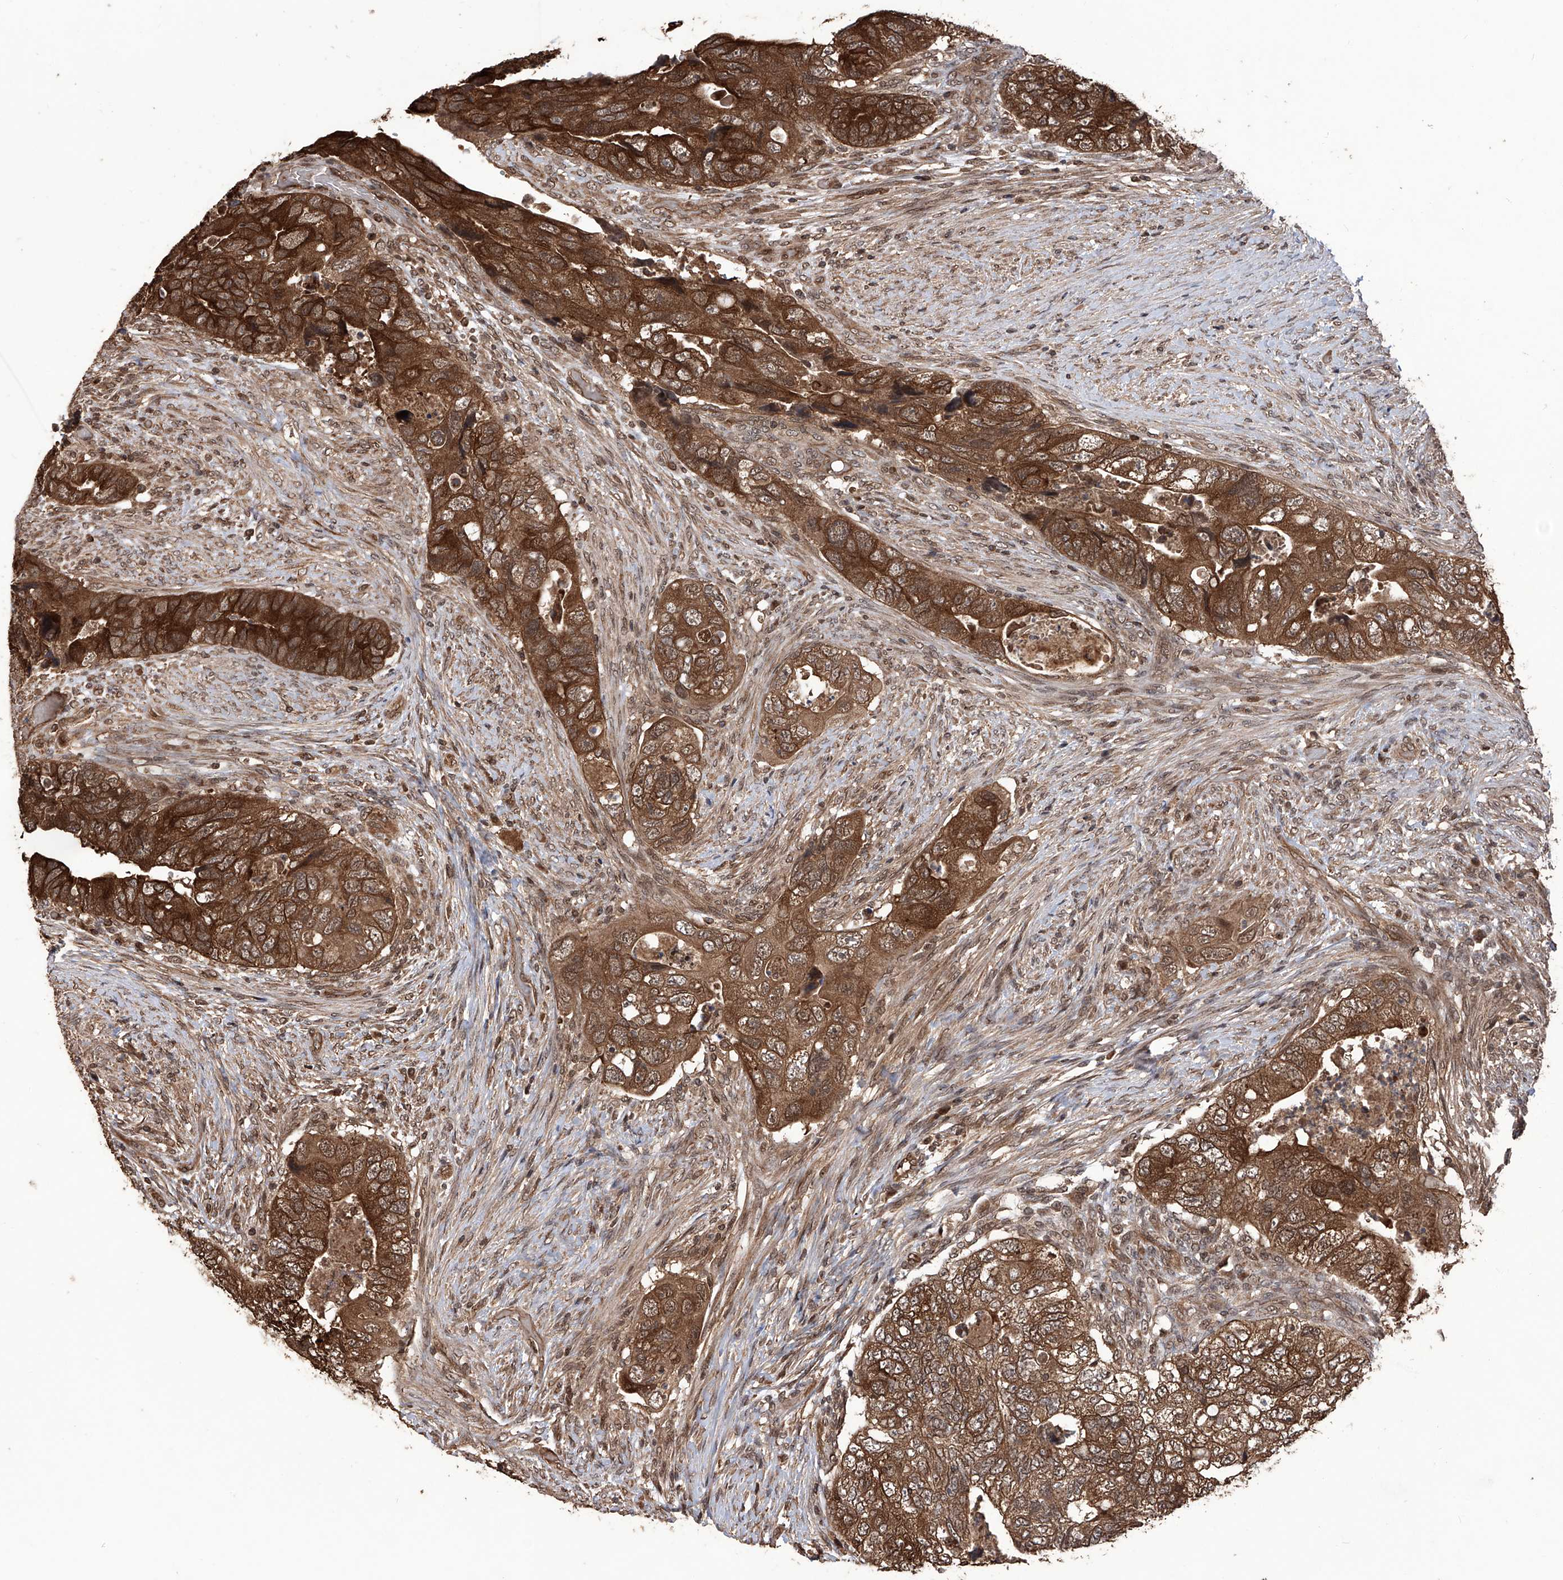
{"staining": {"intensity": "strong", "quantity": ">75%", "location": "cytoplasmic/membranous,nuclear"}, "tissue": "colorectal cancer", "cell_type": "Tumor cells", "image_type": "cancer", "snomed": [{"axis": "morphology", "description": "Adenocarcinoma, NOS"}, {"axis": "topography", "description": "Rectum"}], "caption": "Adenocarcinoma (colorectal) stained with immunohistochemistry exhibits strong cytoplasmic/membranous and nuclear expression in about >75% of tumor cells.", "gene": "LYSMD4", "patient": {"sex": "male", "age": 63}}